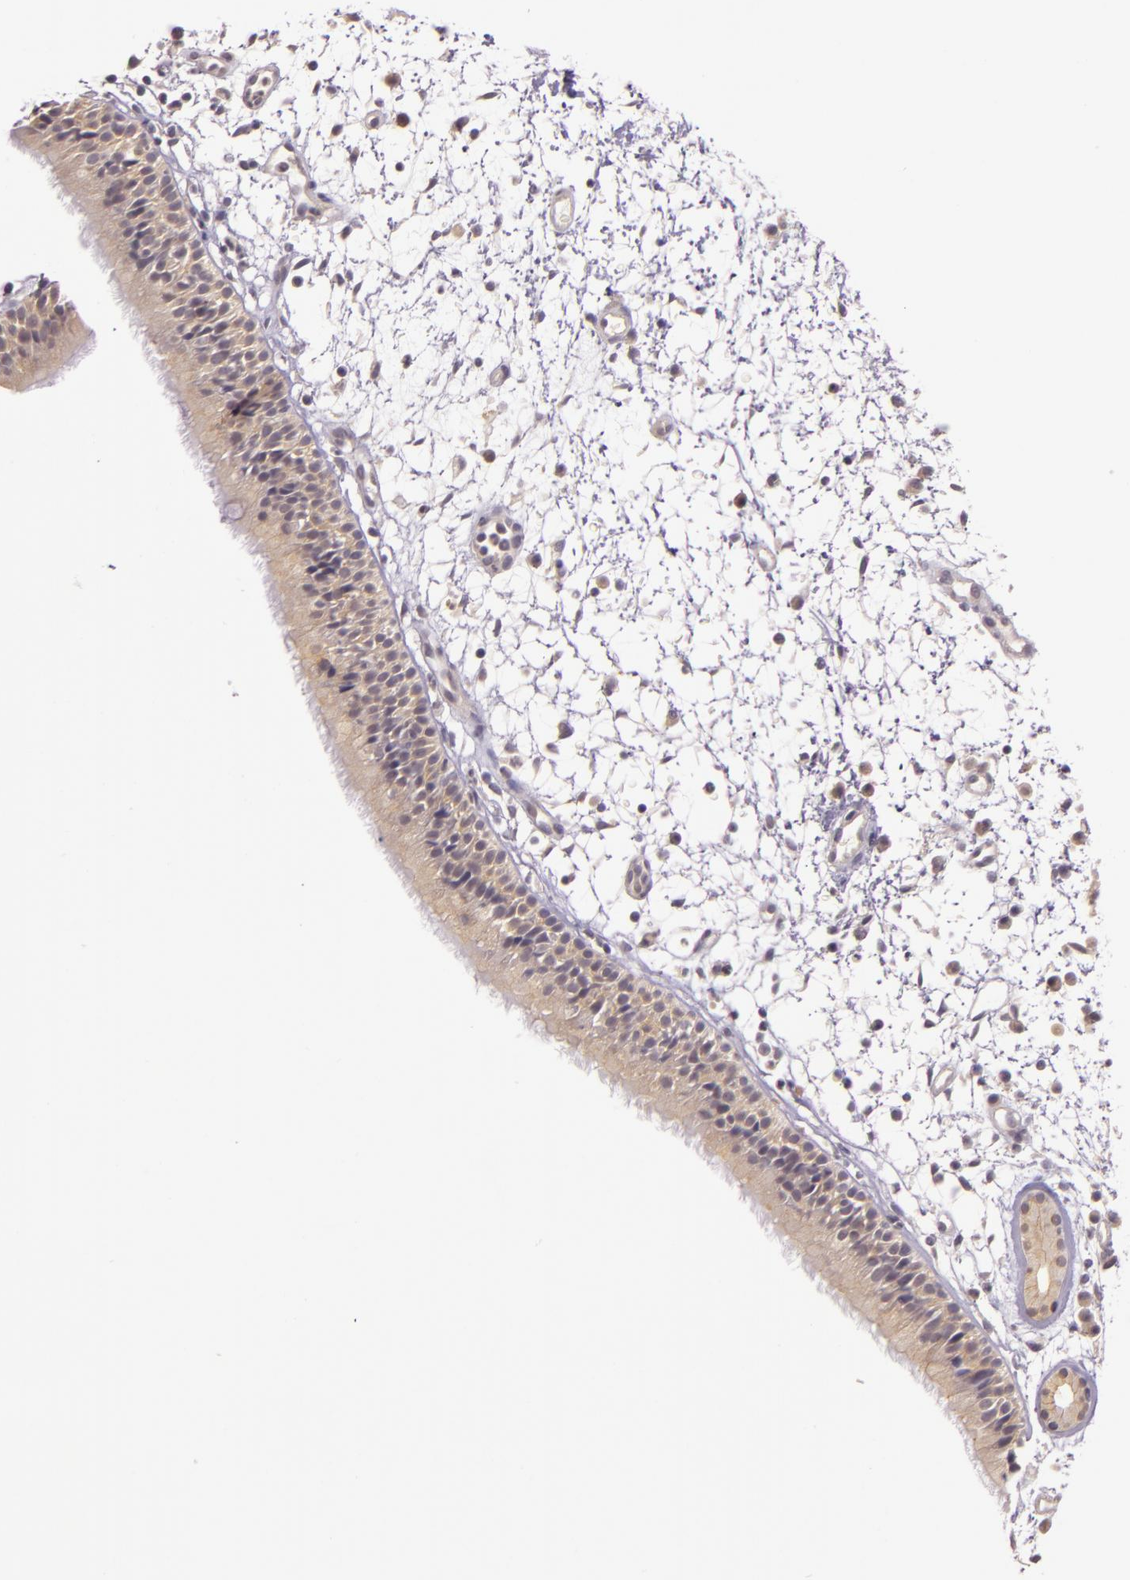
{"staining": {"intensity": "weak", "quantity": ">75%", "location": "cytoplasmic/membranous"}, "tissue": "nasopharynx", "cell_type": "Respiratory epithelial cells", "image_type": "normal", "snomed": [{"axis": "morphology", "description": "Normal tissue, NOS"}, {"axis": "morphology", "description": "Inflammation, NOS"}, {"axis": "morphology", "description": "Malignant melanoma, Metastatic site"}, {"axis": "topography", "description": "Nasopharynx"}], "caption": "Brown immunohistochemical staining in unremarkable nasopharynx demonstrates weak cytoplasmic/membranous staining in approximately >75% of respiratory epithelial cells.", "gene": "ARMH4", "patient": {"sex": "female", "age": 55}}